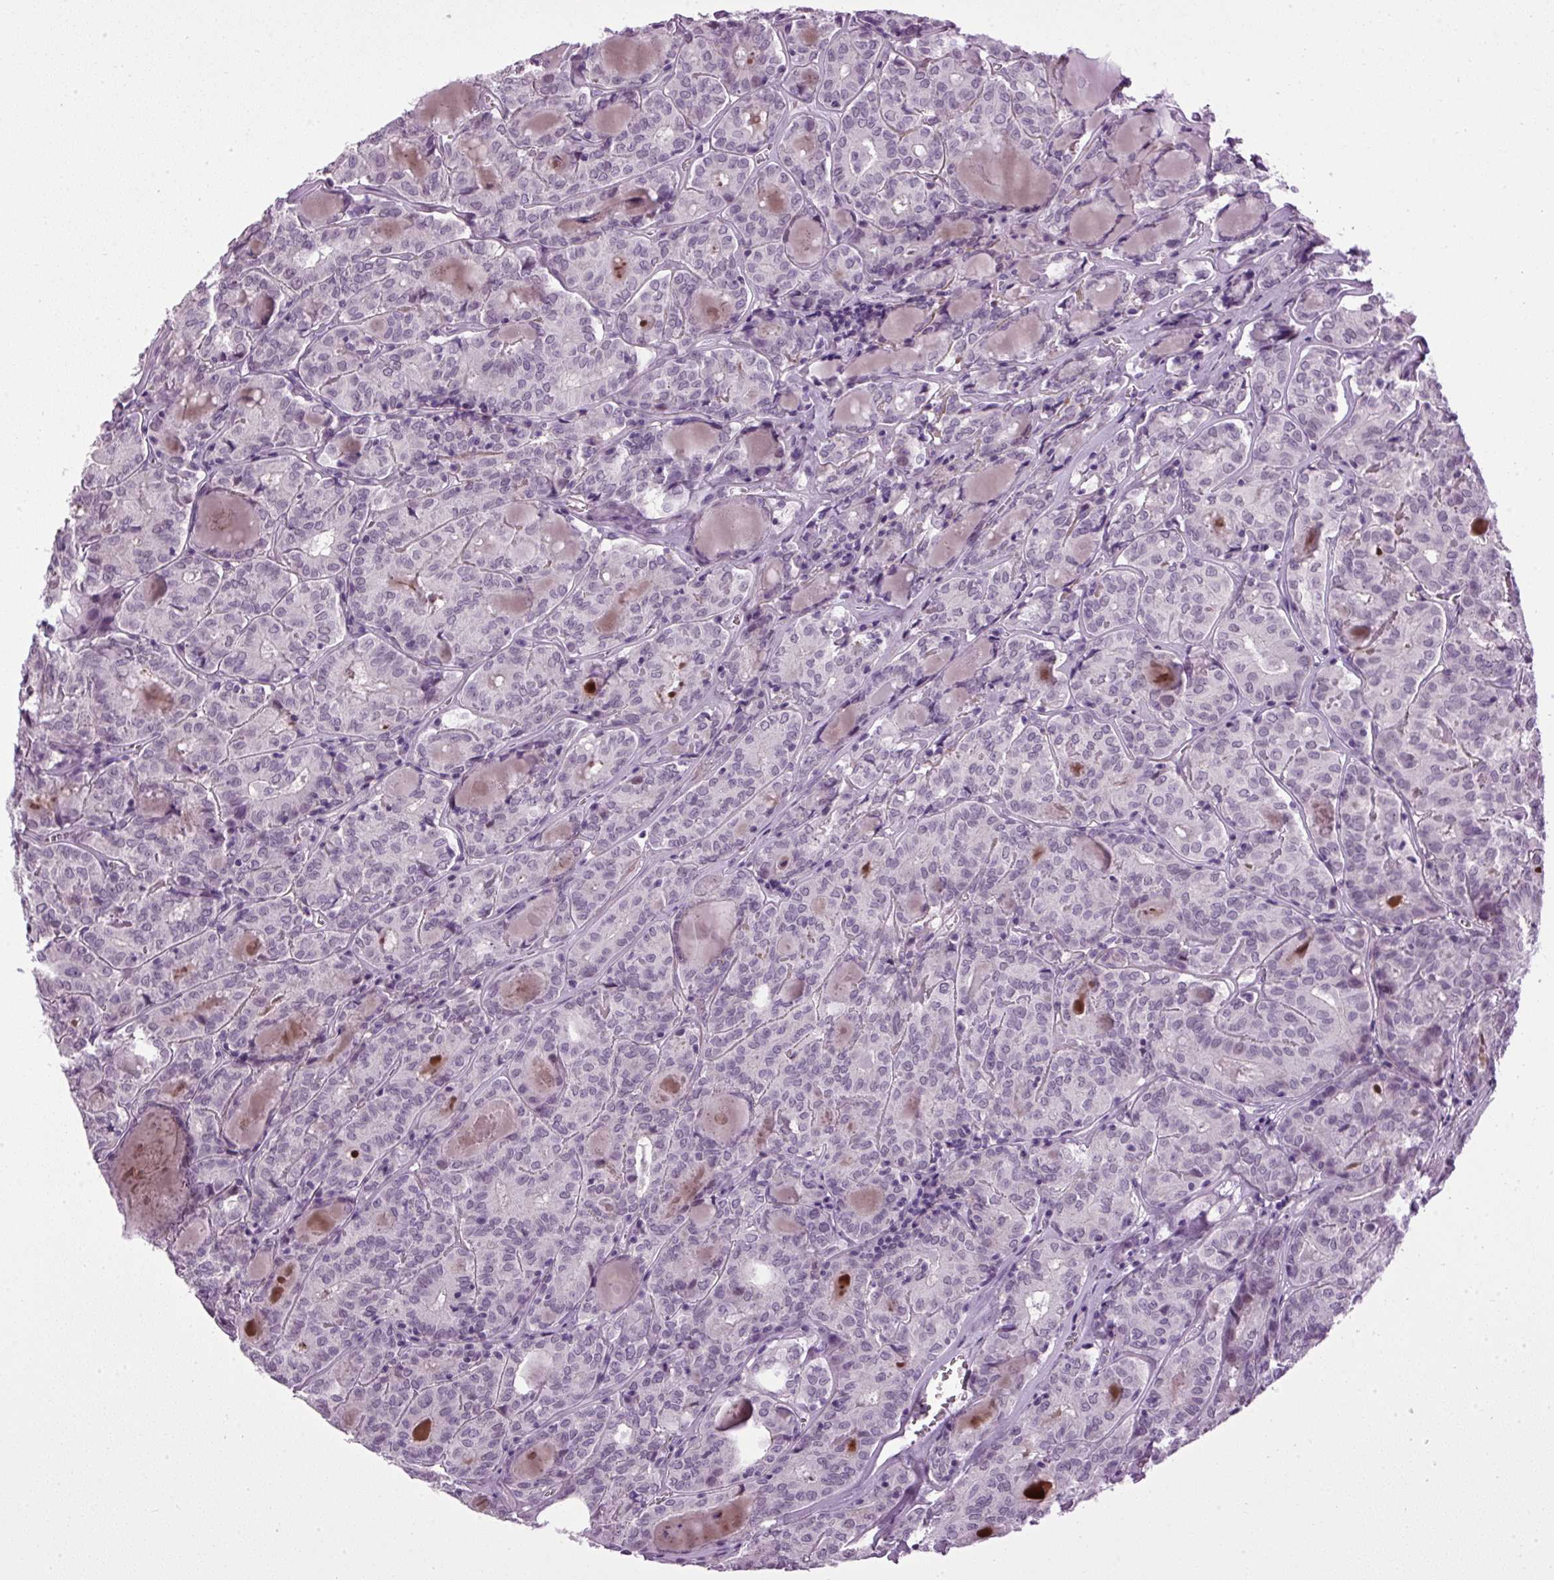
{"staining": {"intensity": "negative", "quantity": "none", "location": "none"}, "tissue": "thyroid cancer", "cell_type": "Tumor cells", "image_type": "cancer", "snomed": [{"axis": "morphology", "description": "Papillary adenocarcinoma, NOS"}, {"axis": "topography", "description": "Thyroid gland"}], "caption": "Immunohistochemistry (IHC) of human thyroid papillary adenocarcinoma exhibits no expression in tumor cells.", "gene": "A1CF", "patient": {"sex": "female", "age": 72}}